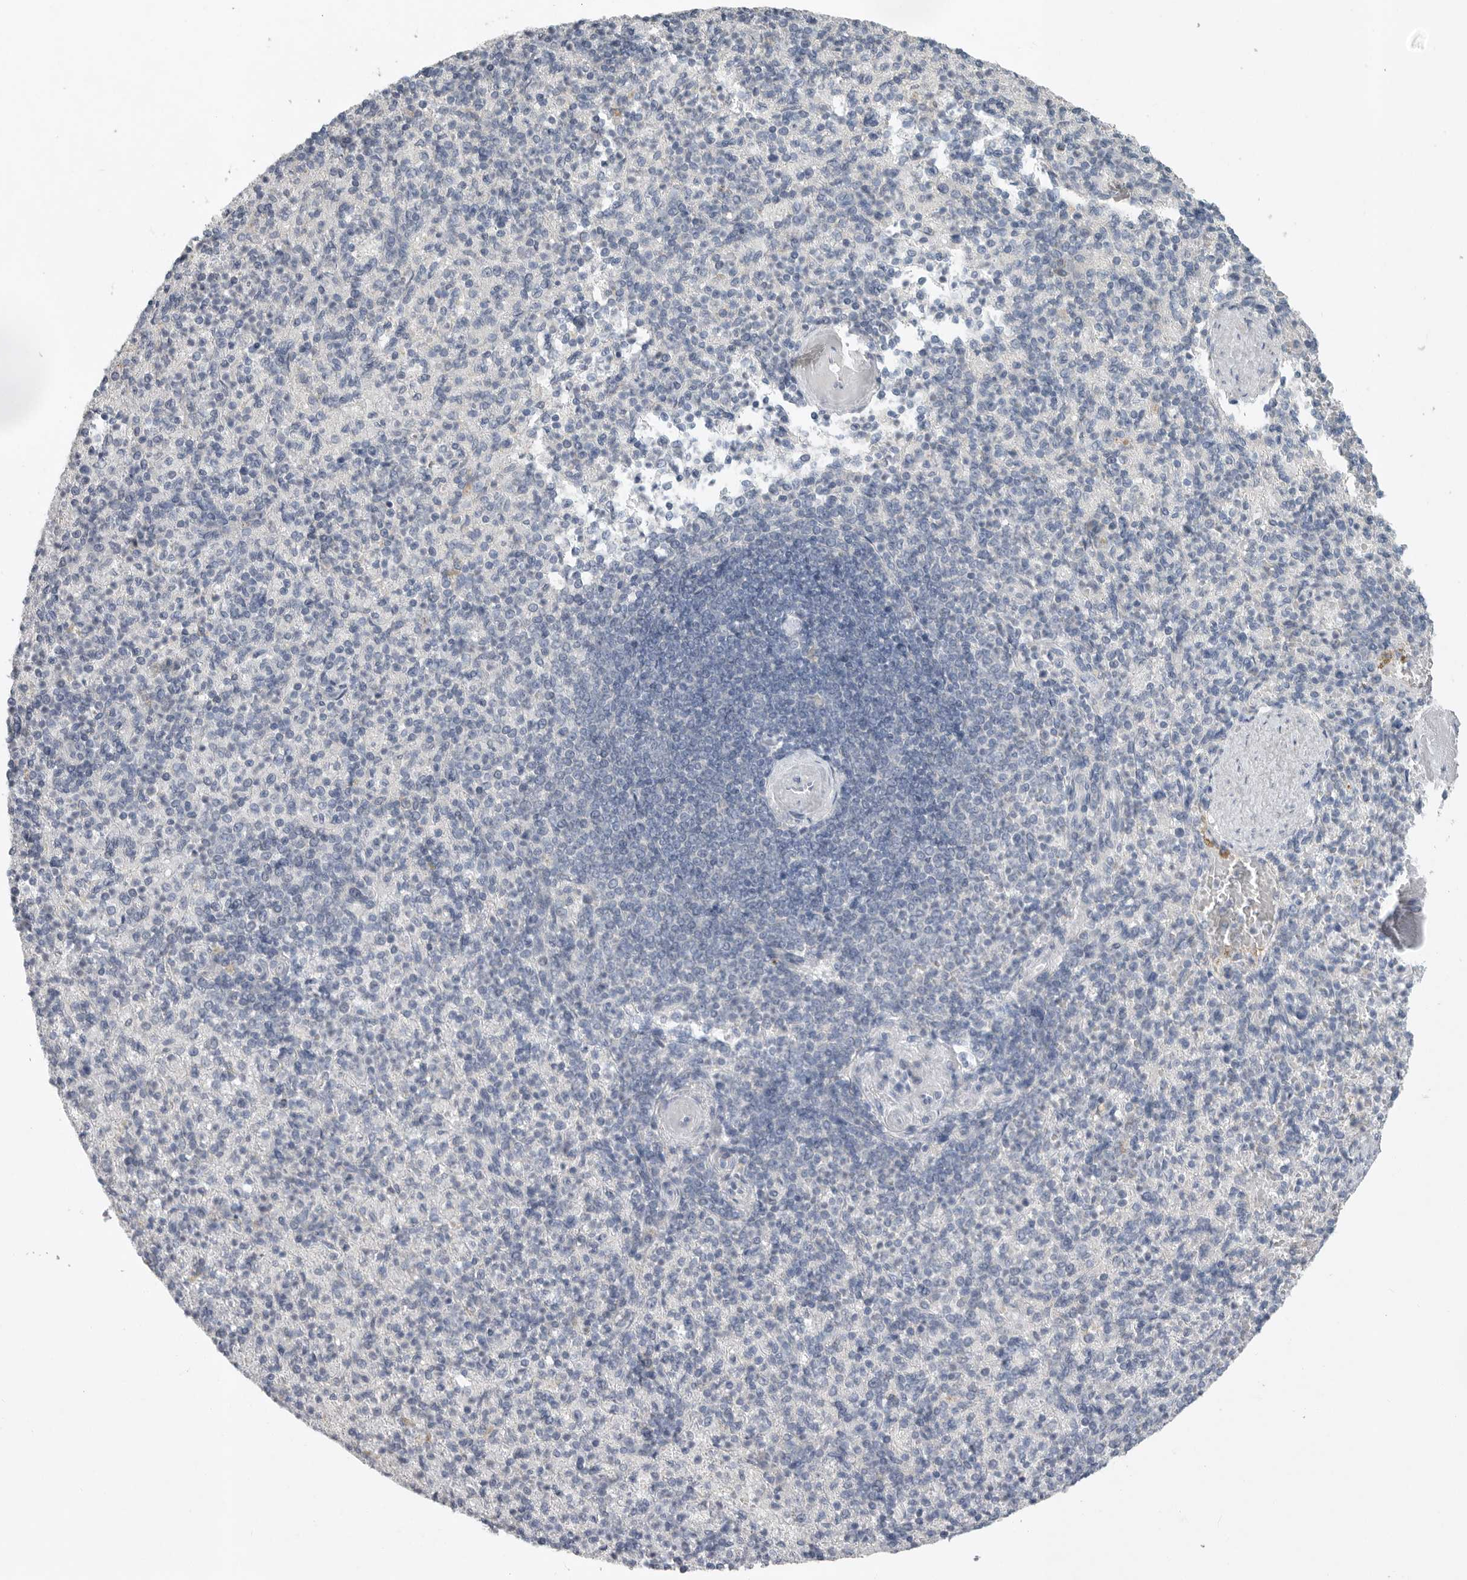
{"staining": {"intensity": "negative", "quantity": "none", "location": "none"}, "tissue": "spleen", "cell_type": "Cells in red pulp", "image_type": "normal", "snomed": [{"axis": "morphology", "description": "Normal tissue, NOS"}, {"axis": "topography", "description": "Spleen"}], "caption": "The image shows no significant positivity in cells in red pulp of spleen. (Brightfield microscopy of DAB immunohistochemistry at high magnification).", "gene": "REG4", "patient": {"sex": "female", "age": 74}}